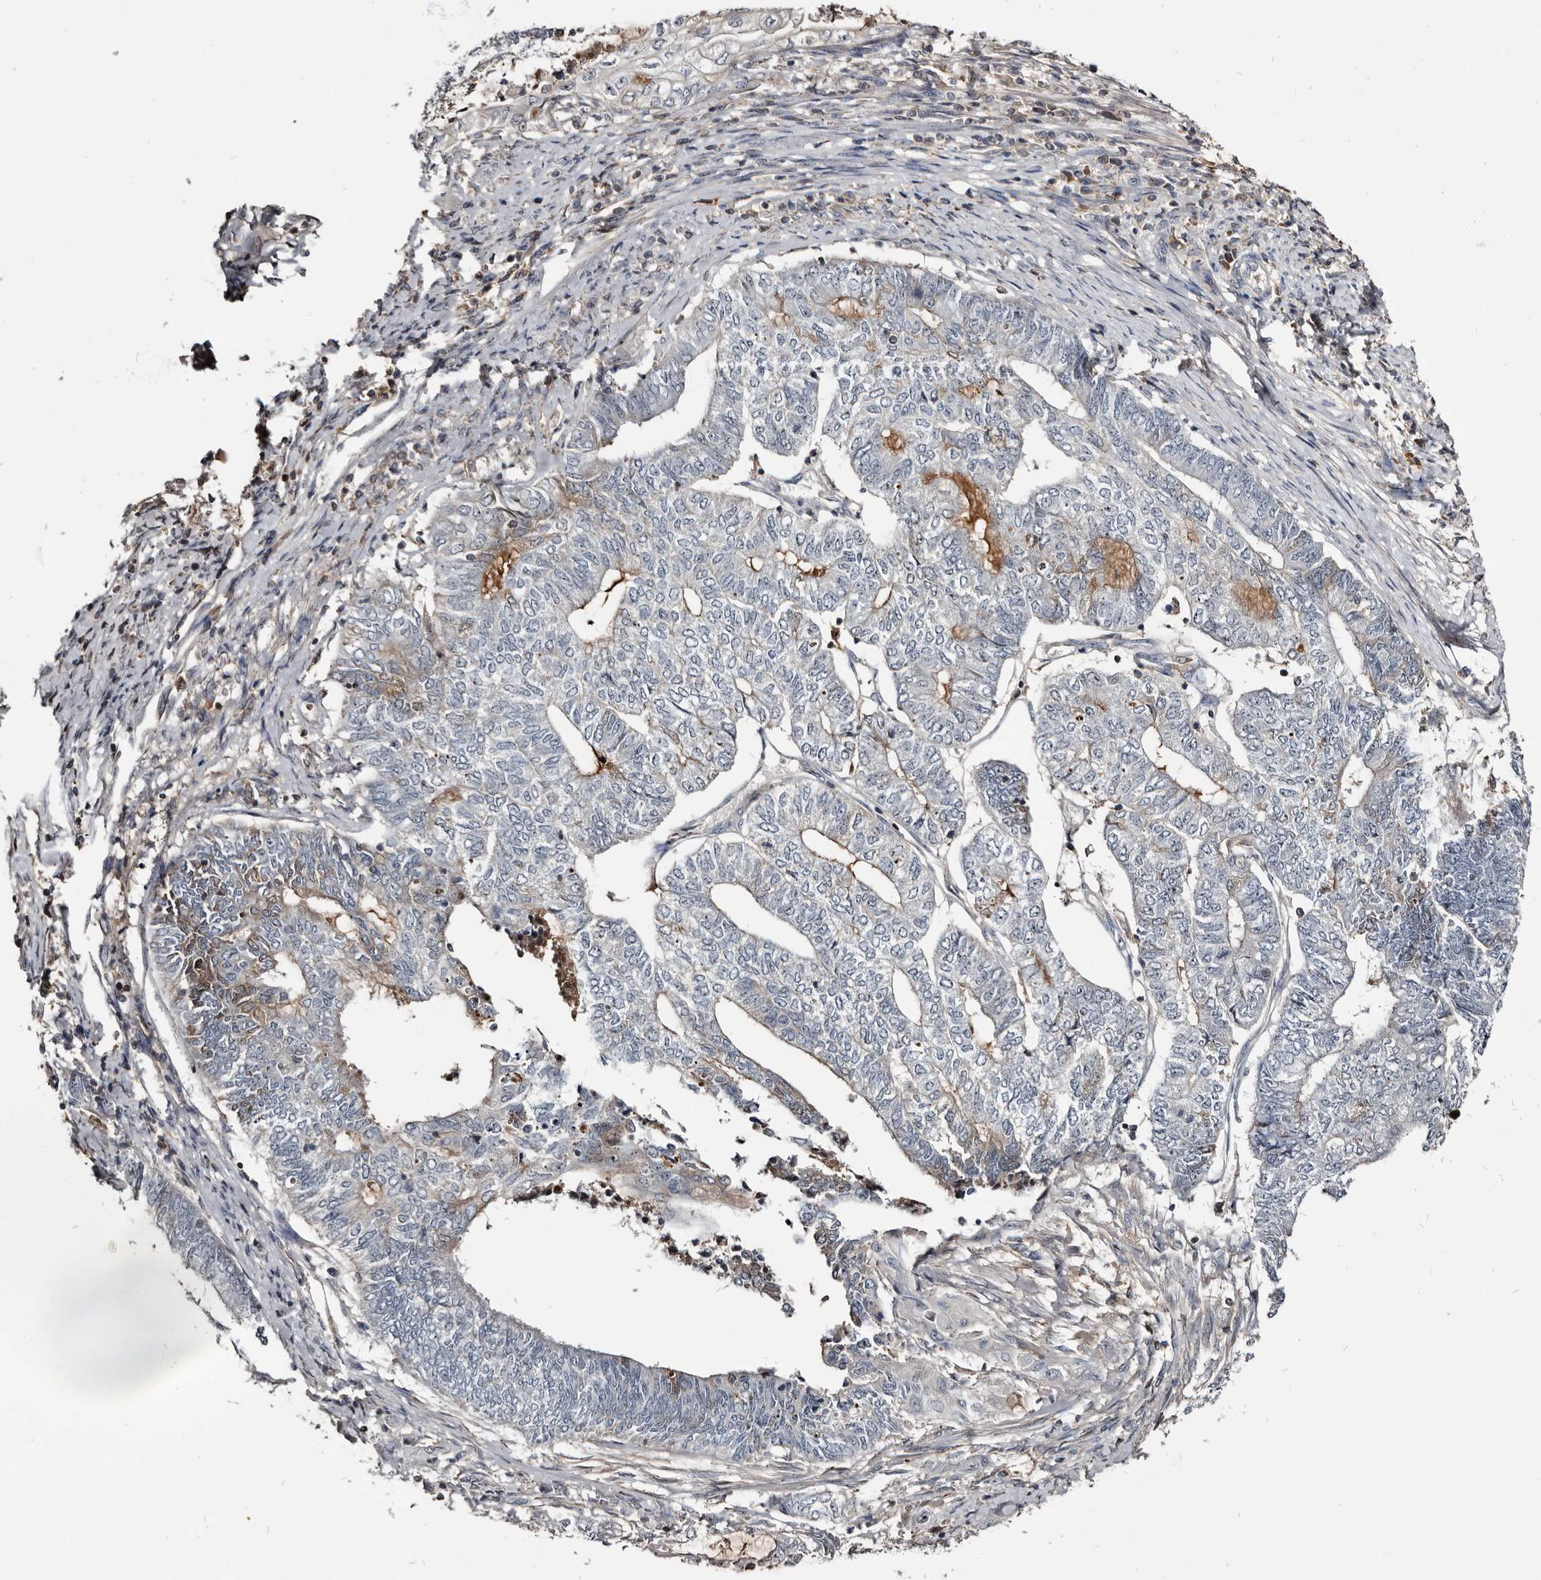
{"staining": {"intensity": "weak", "quantity": "<25%", "location": "cytoplasmic/membranous"}, "tissue": "endometrial cancer", "cell_type": "Tumor cells", "image_type": "cancer", "snomed": [{"axis": "morphology", "description": "Adenocarcinoma, NOS"}, {"axis": "topography", "description": "Uterus"}, {"axis": "topography", "description": "Endometrium"}], "caption": "Tumor cells show no significant expression in endometrial cancer.", "gene": "TTC39A", "patient": {"sex": "female", "age": 70}}